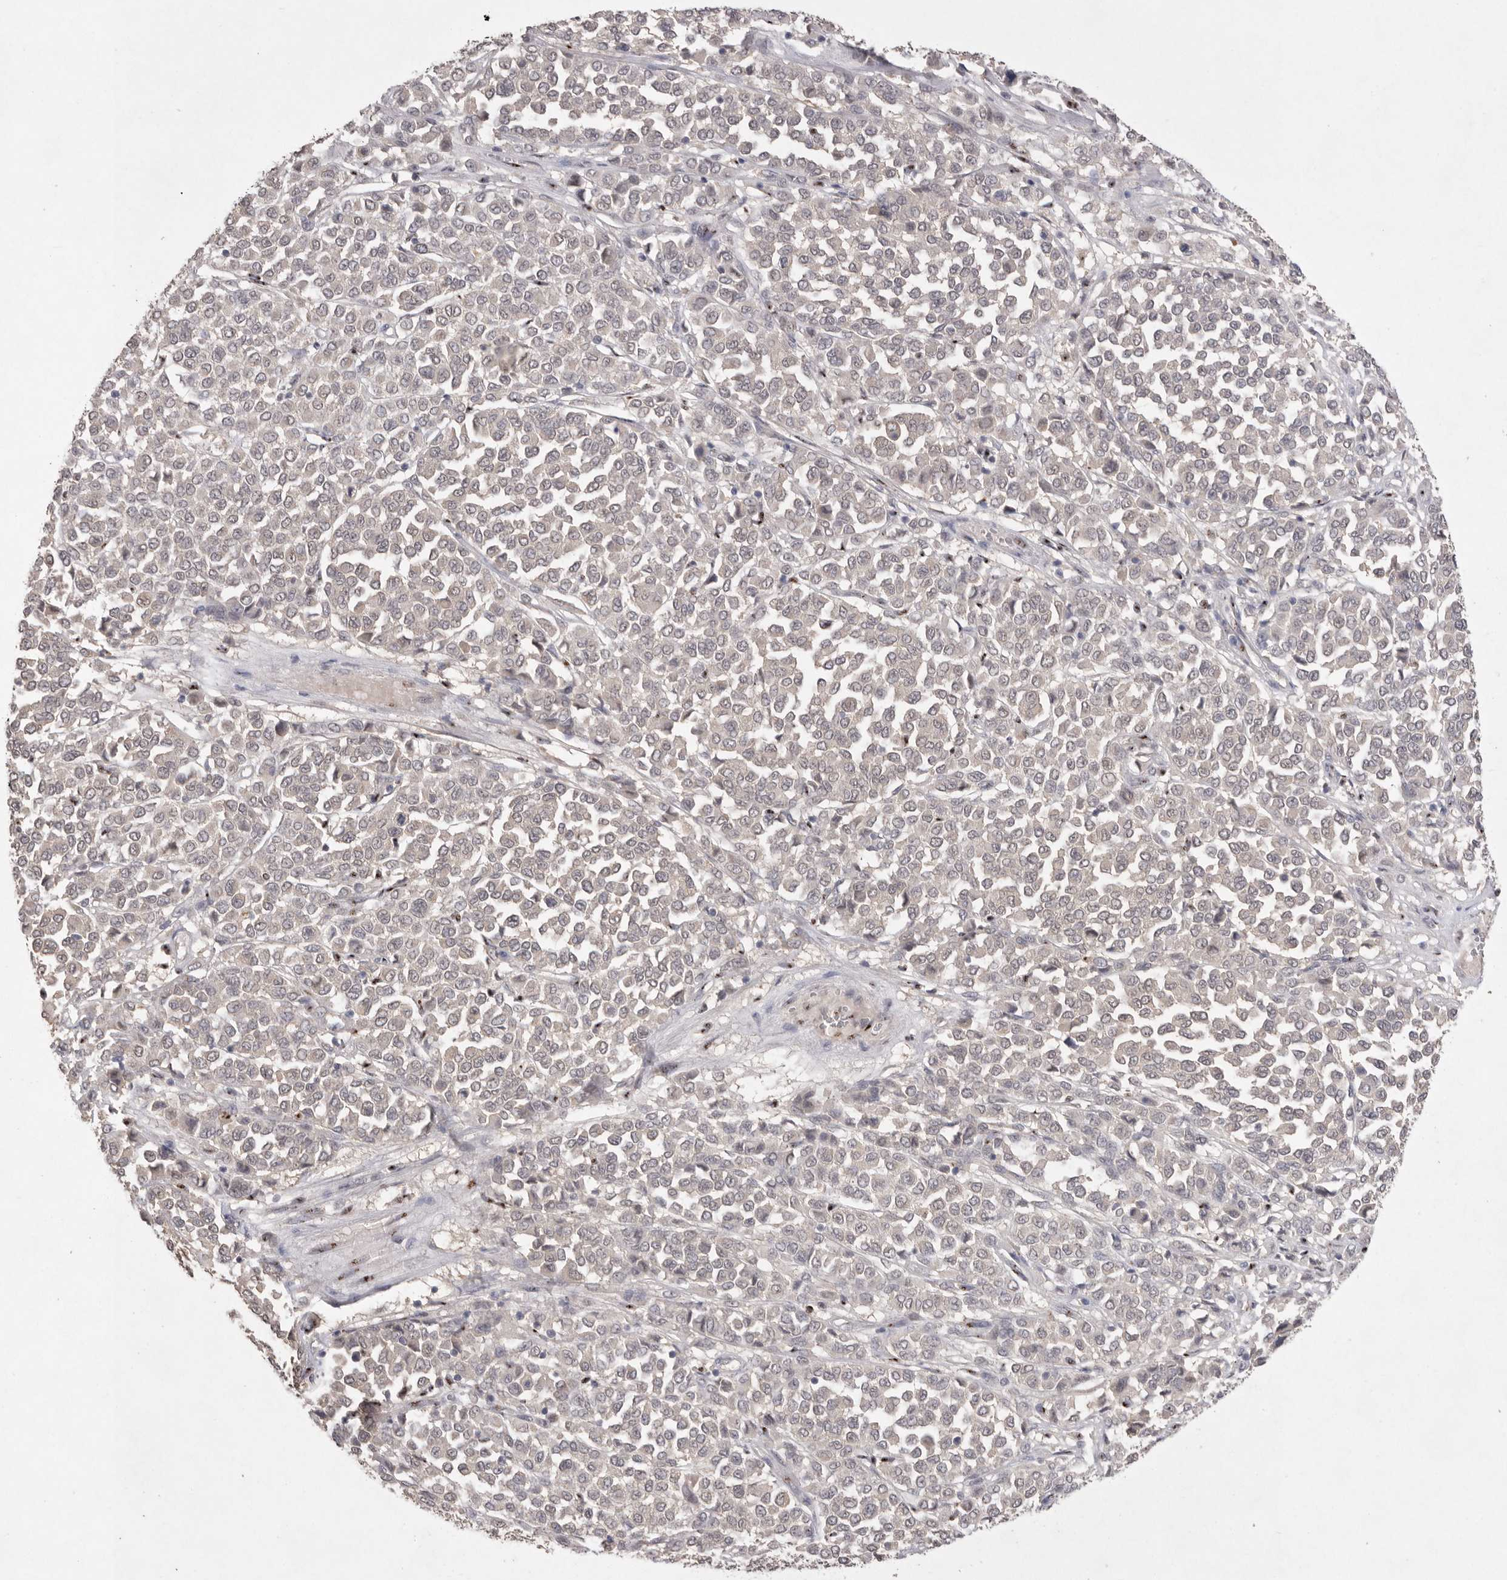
{"staining": {"intensity": "negative", "quantity": "none", "location": "none"}, "tissue": "melanoma", "cell_type": "Tumor cells", "image_type": "cancer", "snomed": [{"axis": "morphology", "description": "Malignant melanoma, Metastatic site"}, {"axis": "topography", "description": "Pancreas"}], "caption": "Immunohistochemistry of malignant melanoma (metastatic site) displays no expression in tumor cells.", "gene": "HUS1", "patient": {"sex": "female", "age": 30}}